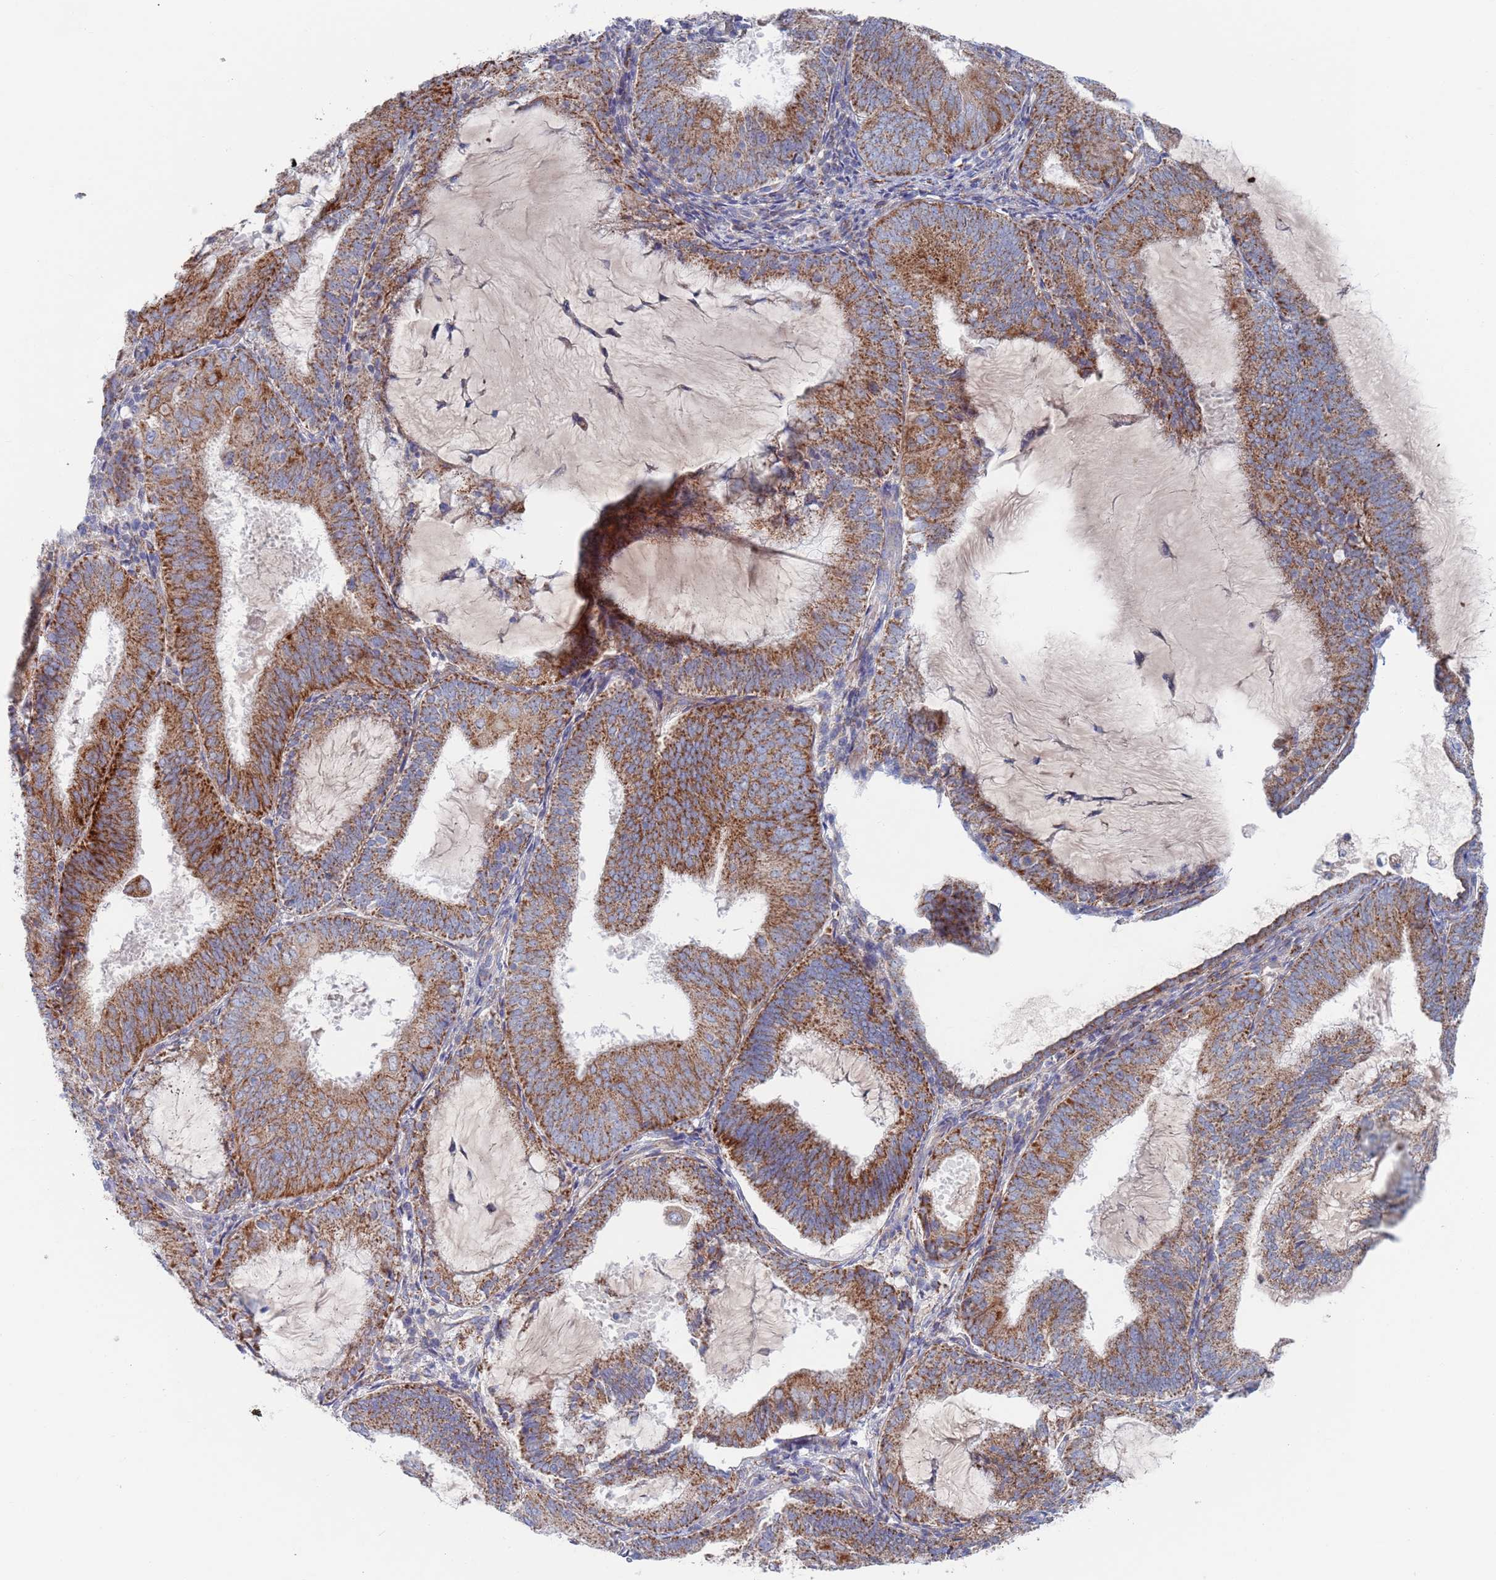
{"staining": {"intensity": "strong", "quantity": ">75%", "location": "cytoplasmic/membranous"}, "tissue": "endometrial cancer", "cell_type": "Tumor cells", "image_type": "cancer", "snomed": [{"axis": "morphology", "description": "Adenocarcinoma, NOS"}, {"axis": "topography", "description": "Endometrium"}], "caption": "Endometrial adenocarcinoma tissue exhibits strong cytoplasmic/membranous staining in about >75% of tumor cells", "gene": "CHCHD6", "patient": {"sex": "female", "age": 81}}